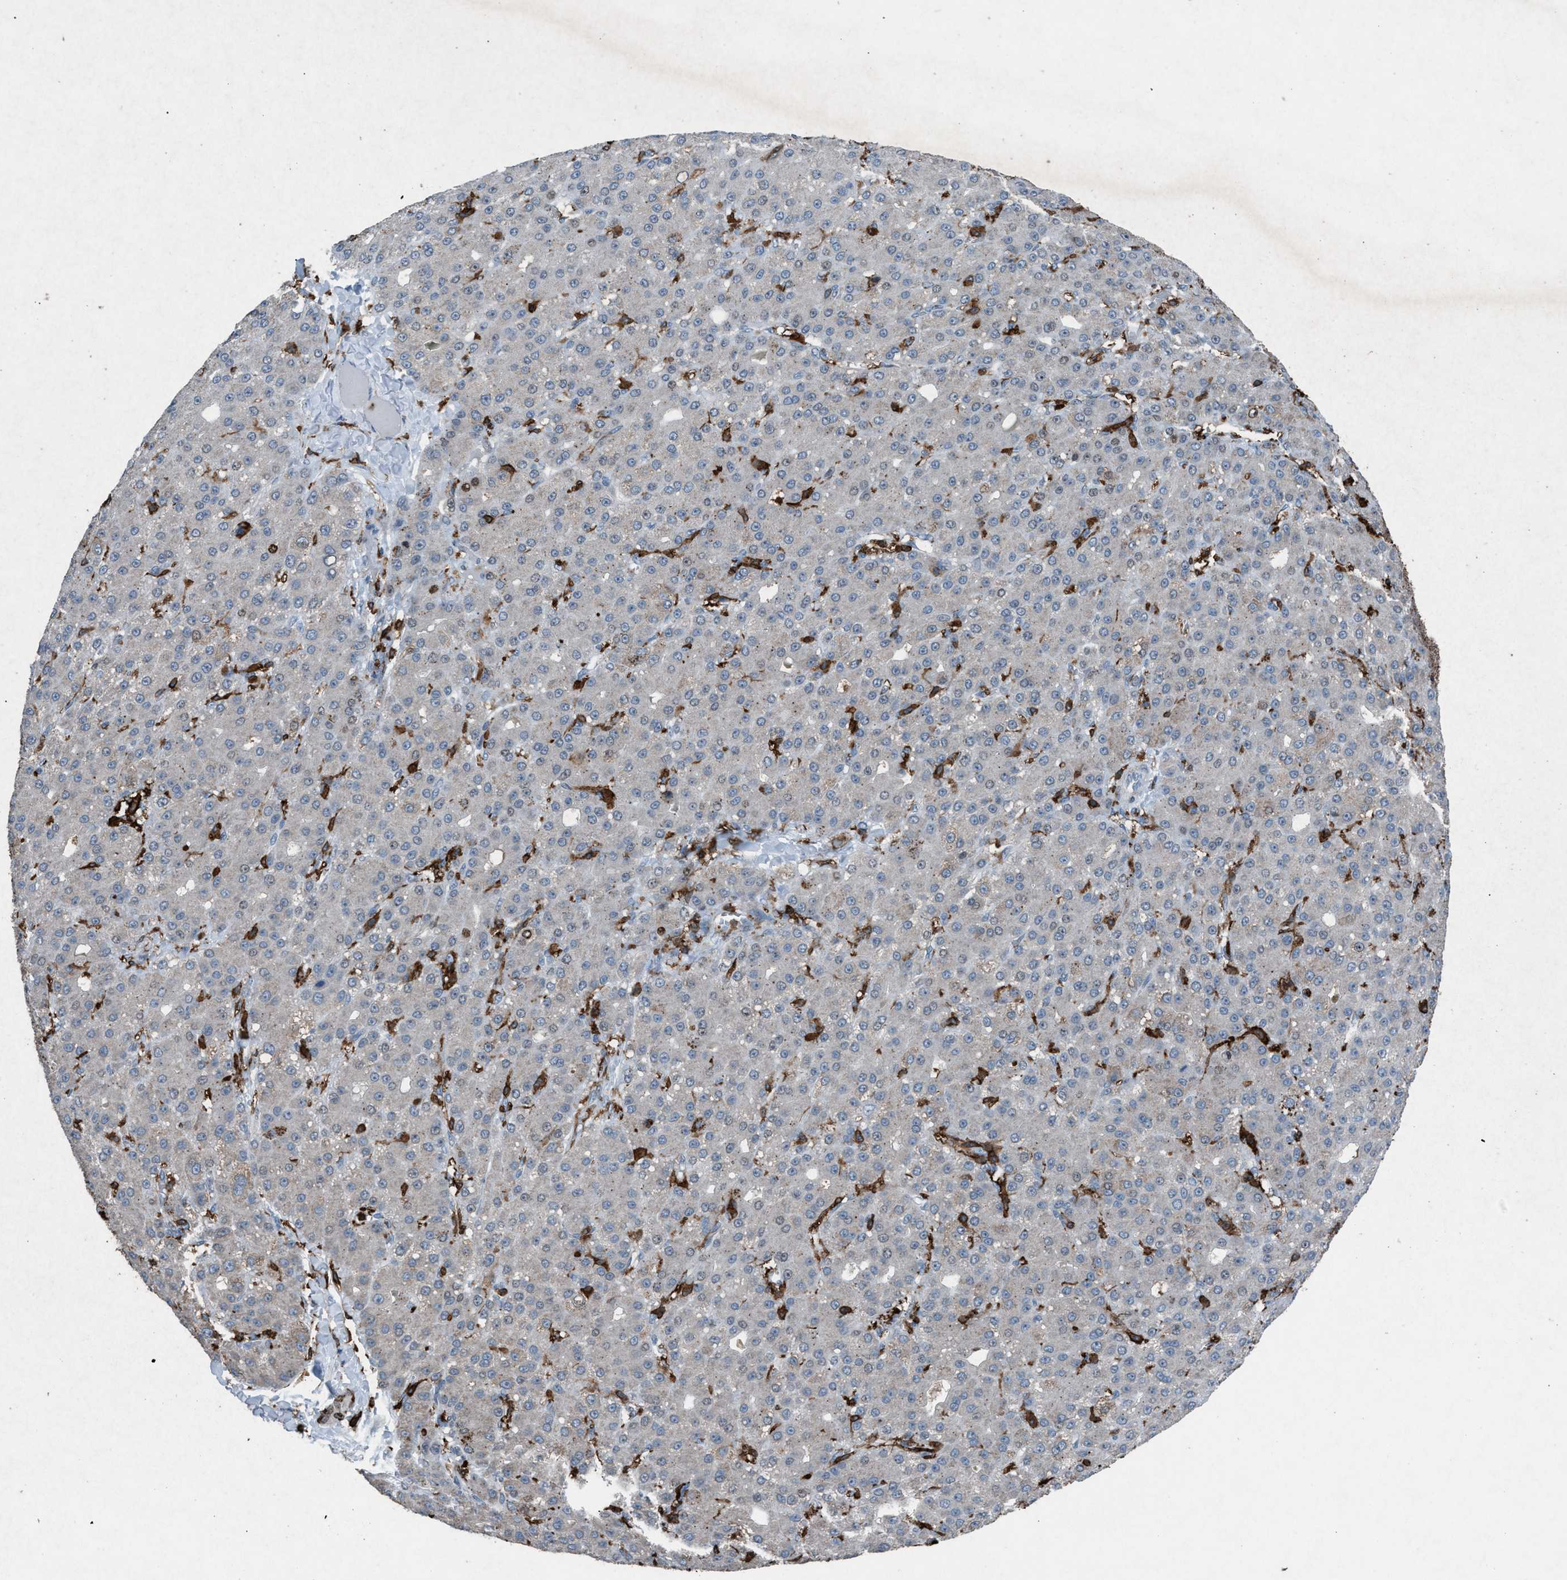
{"staining": {"intensity": "weak", "quantity": "25%-75%", "location": "cytoplasmic/membranous"}, "tissue": "liver cancer", "cell_type": "Tumor cells", "image_type": "cancer", "snomed": [{"axis": "morphology", "description": "Carcinoma, Hepatocellular, NOS"}, {"axis": "topography", "description": "Liver"}], "caption": "Hepatocellular carcinoma (liver) stained with DAB IHC exhibits low levels of weak cytoplasmic/membranous staining in about 25%-75% of tumor cells.", "gene": "FCER1G", "patient": {"sex": "male", "age": 67}}